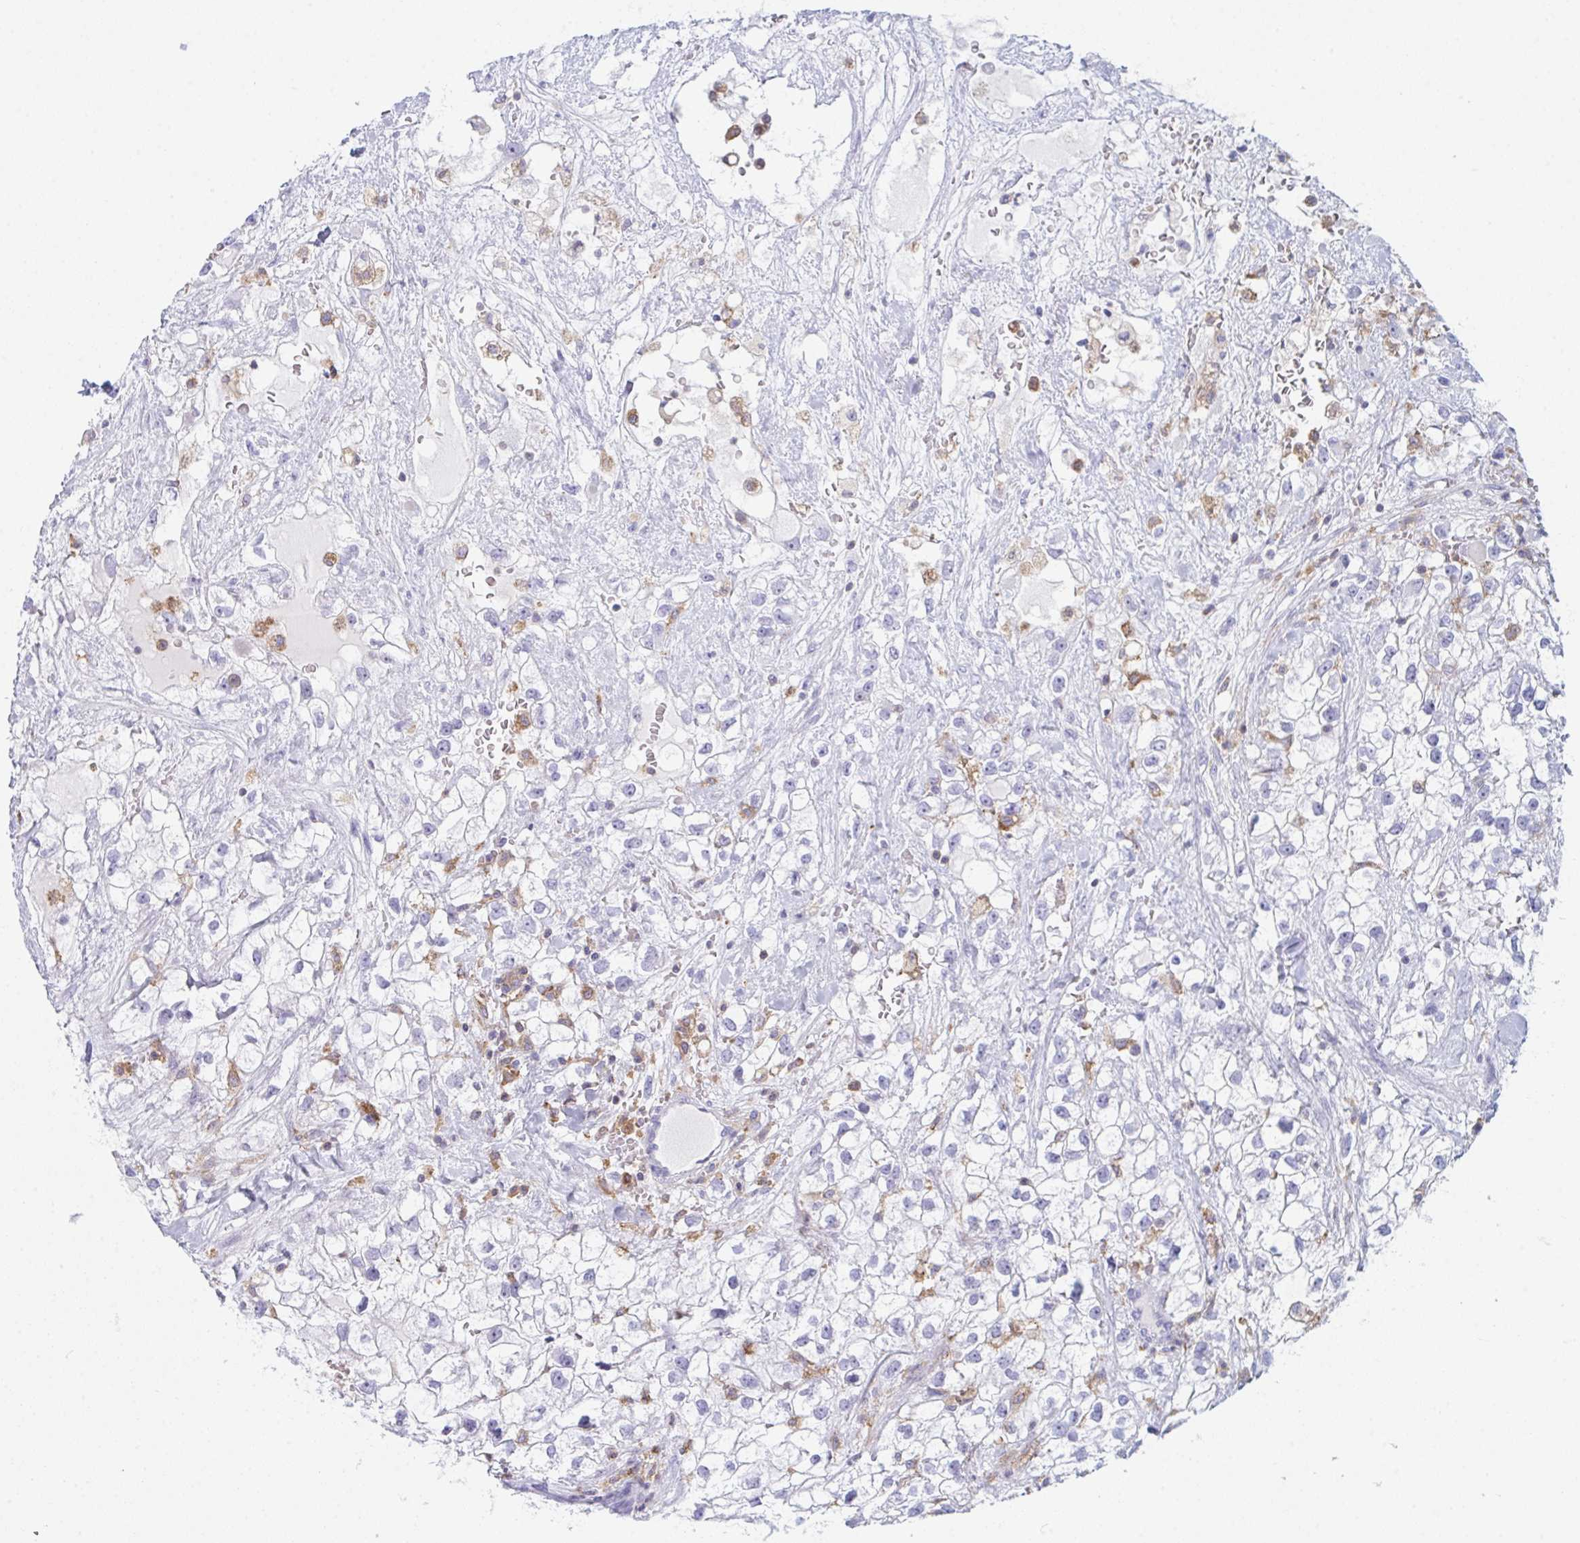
{"staining": {"intensity": "negative", "quantity": "none", "location": "none"}, "tissue": "renal cancer", "cell_type": "Tumor cells", "image_type": "cancer", "snomed": [{"axis": "morphology", "description": "Adenocarcinoma, NOS"}, {"axis": "topography", "description": "Kidney"}], "caption": "Immunohistochemistry image of neoplastic tissue: renal adenocarcinoma stained with DAB (3,3'-diaminobenzidine) demonstrates no significant protein expression in tumor cells. Brightfield microscopy of immunohistochemistry (IHC) stained with DAB (brown) and hematoxylin (blue), captured at high magnification.", "gene": "MYO1F", "patient": {"sex": "male", "age": 59}}